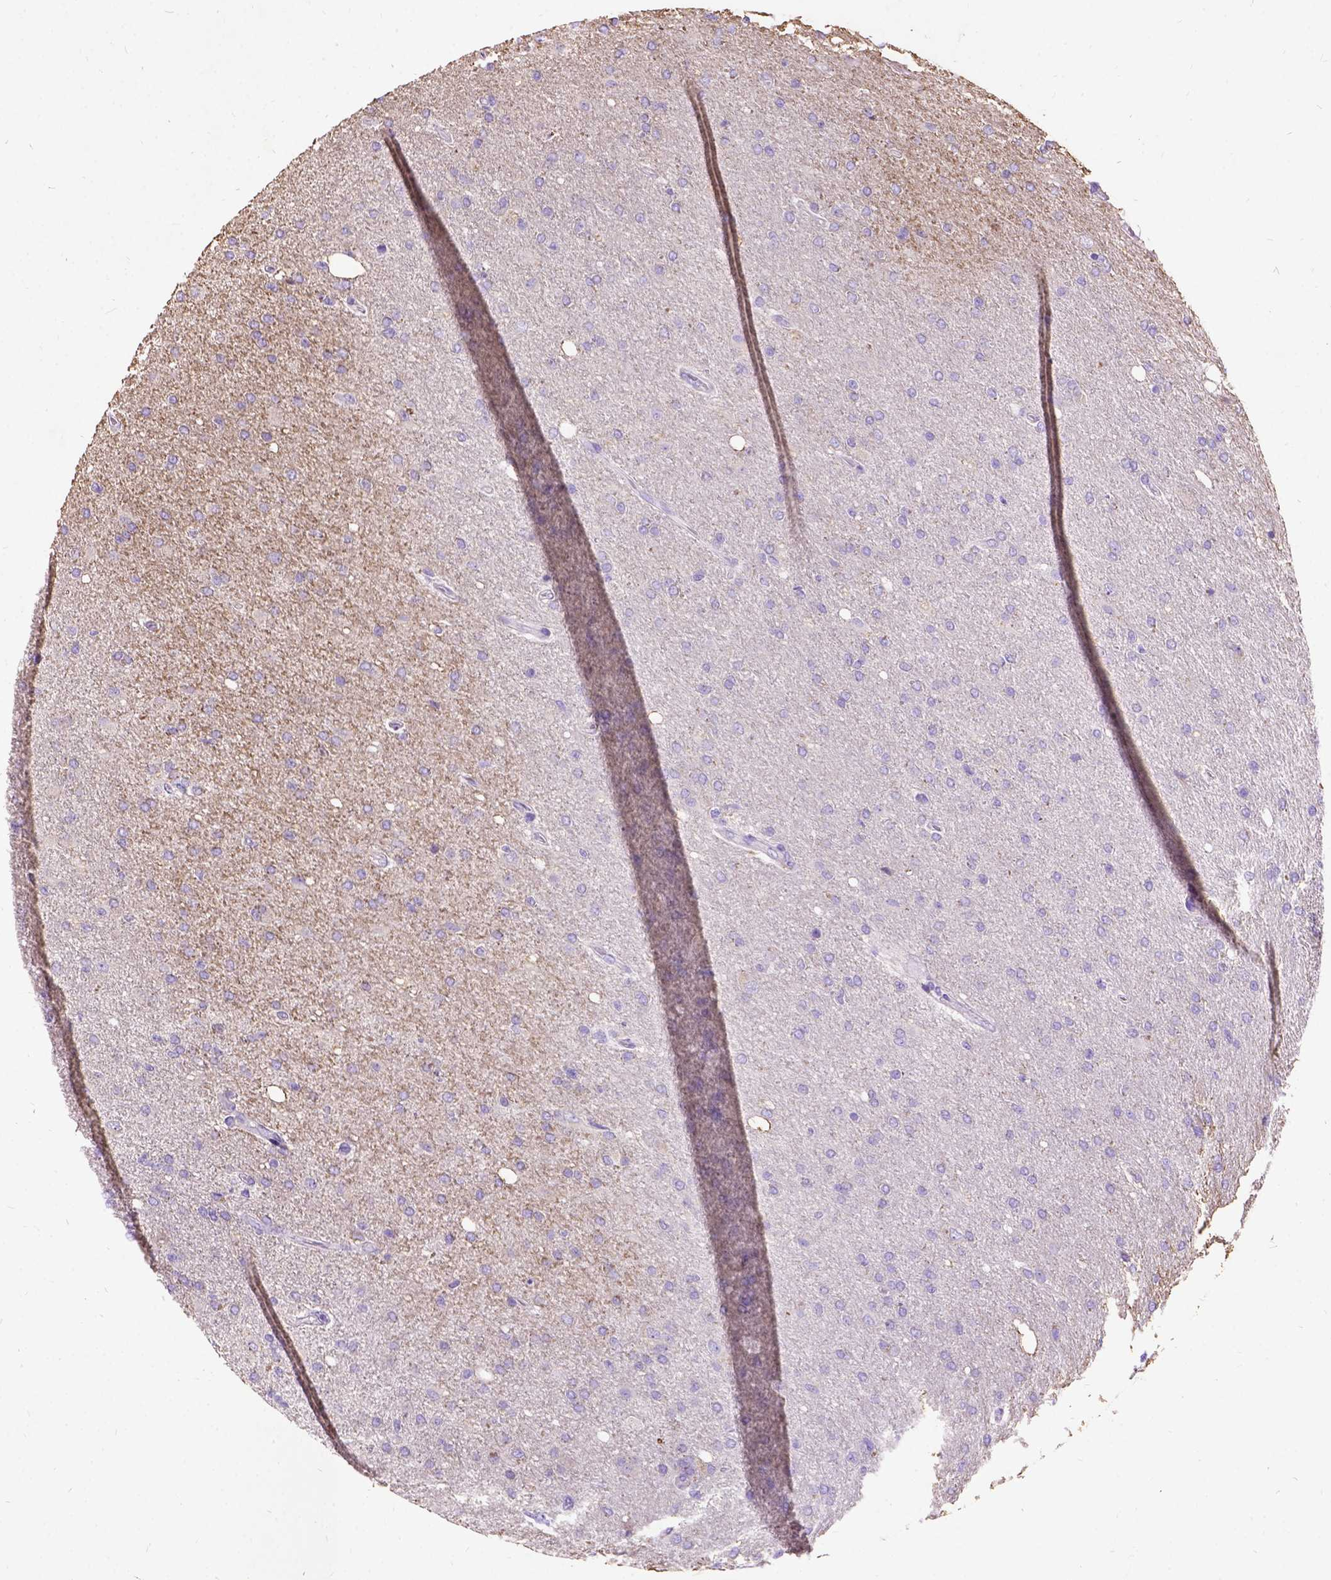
{"staining": {"intensity": "negative", "quantity": "none", "location": "none"}, "tissue": "glioma", "cell_type": "Tumor cells", "image_type": "cancer", "snomed": [{"axis": "morphology", "description": "Glioma, malignant, High grade"}, {"axis": "topography", "description": "Cerebral cortex"}], "caption": "An image of human glioma is negative for staining in tumor cells. Brightfield microscopy of IHC stained with DAB (3,3'-diaminobenzidine) (brown) and hematoxylin (blue), captured at high magnification.", "gene": "CFAP54", "patient": {"sex": "male", "age": 70}}